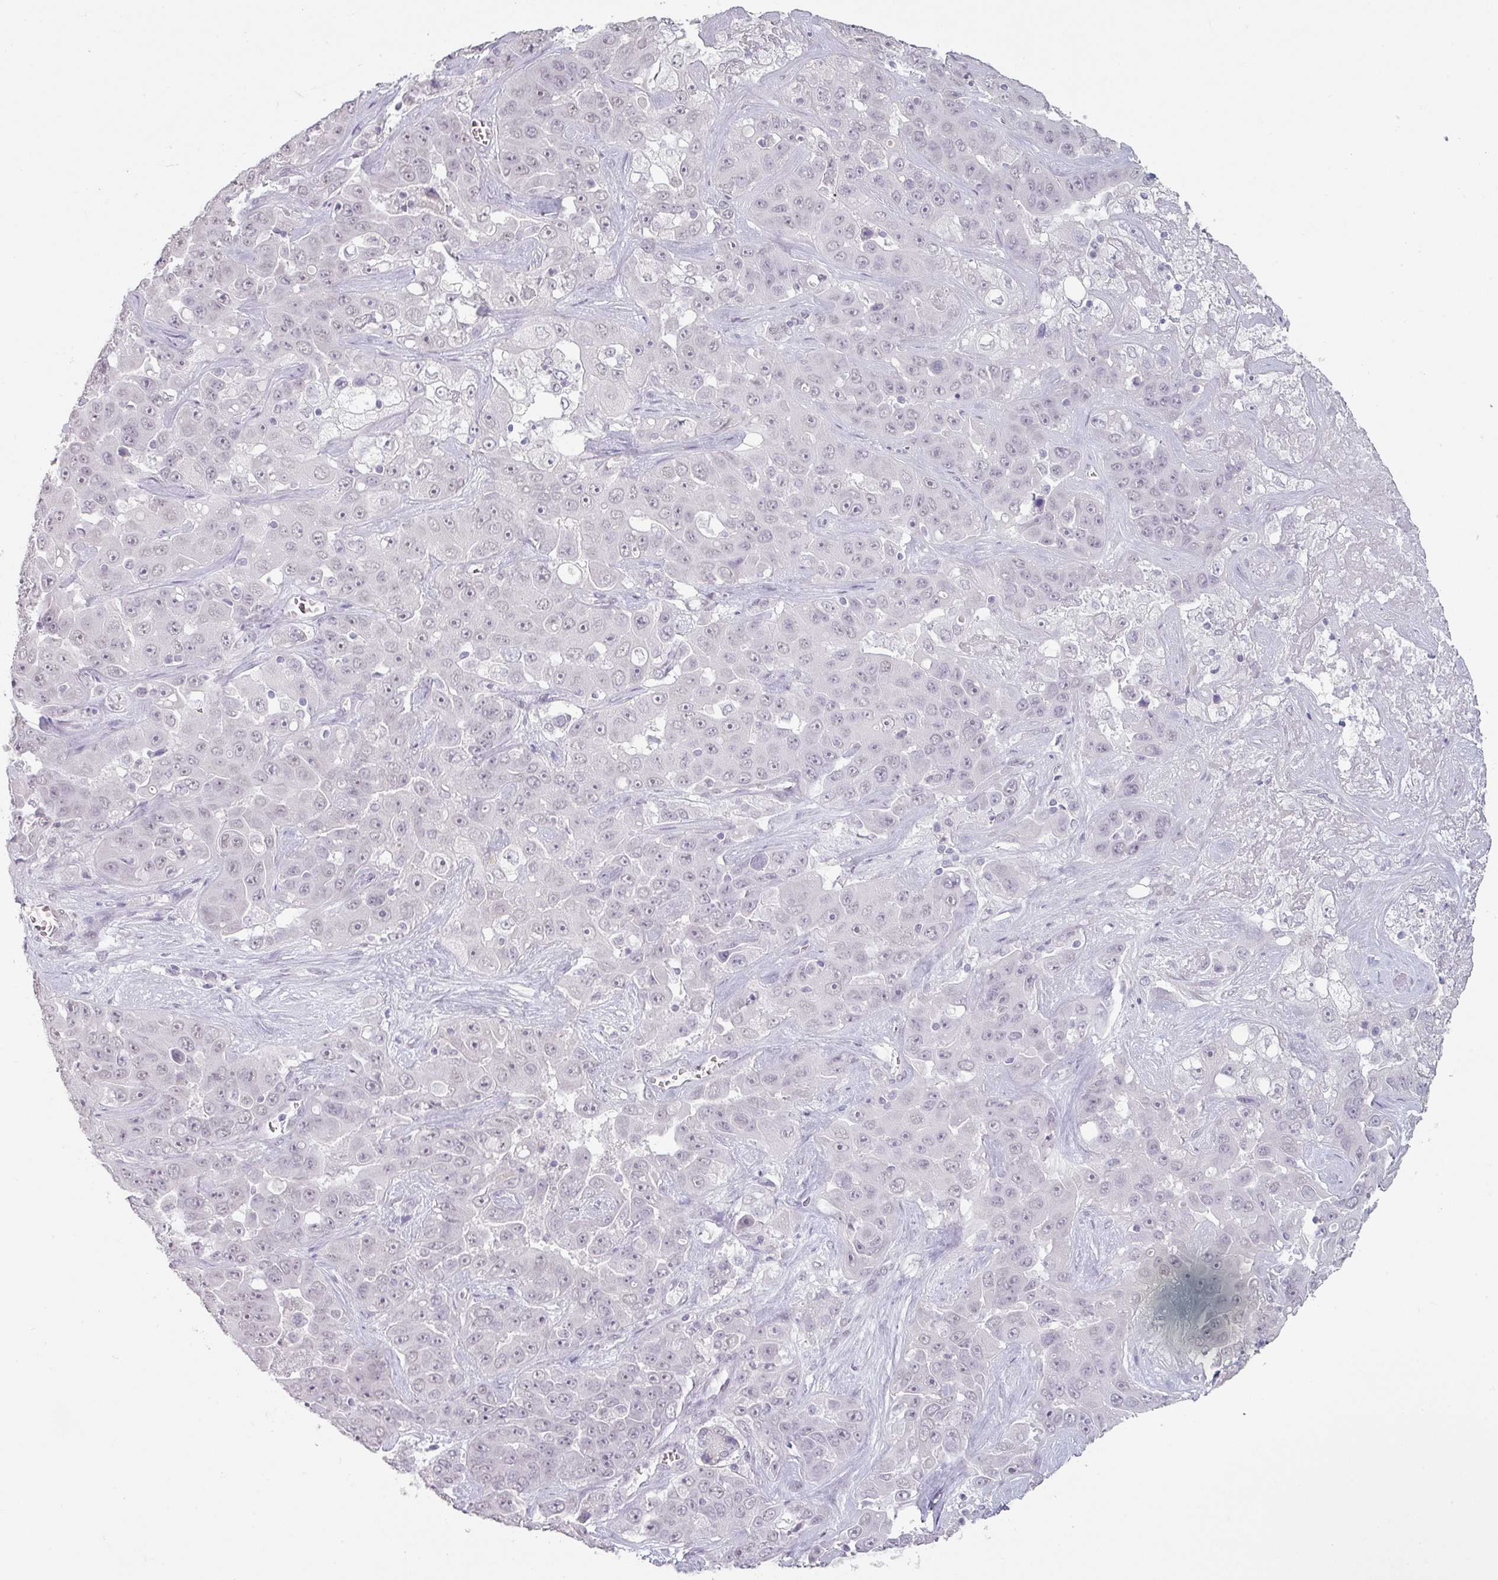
{"staining": {"intensity": "negative", "quantity": "none", "location": "none"}, "tissue": "liver cancer", "cell_type": "Tumor cells", "image_type": "cancer", "snomed": [{"axis": "morphology", "description": "Cholangiocarcinoma"}, {"axis": "topography", "description": "Liver"}], "caption": "The immunohistochemistry (IHC) histopathology image has no significant expression in tumor cells of liver cancer tissue.", "gene": "SPRR1A", "patient": {"sex": "female", "age": 52}}